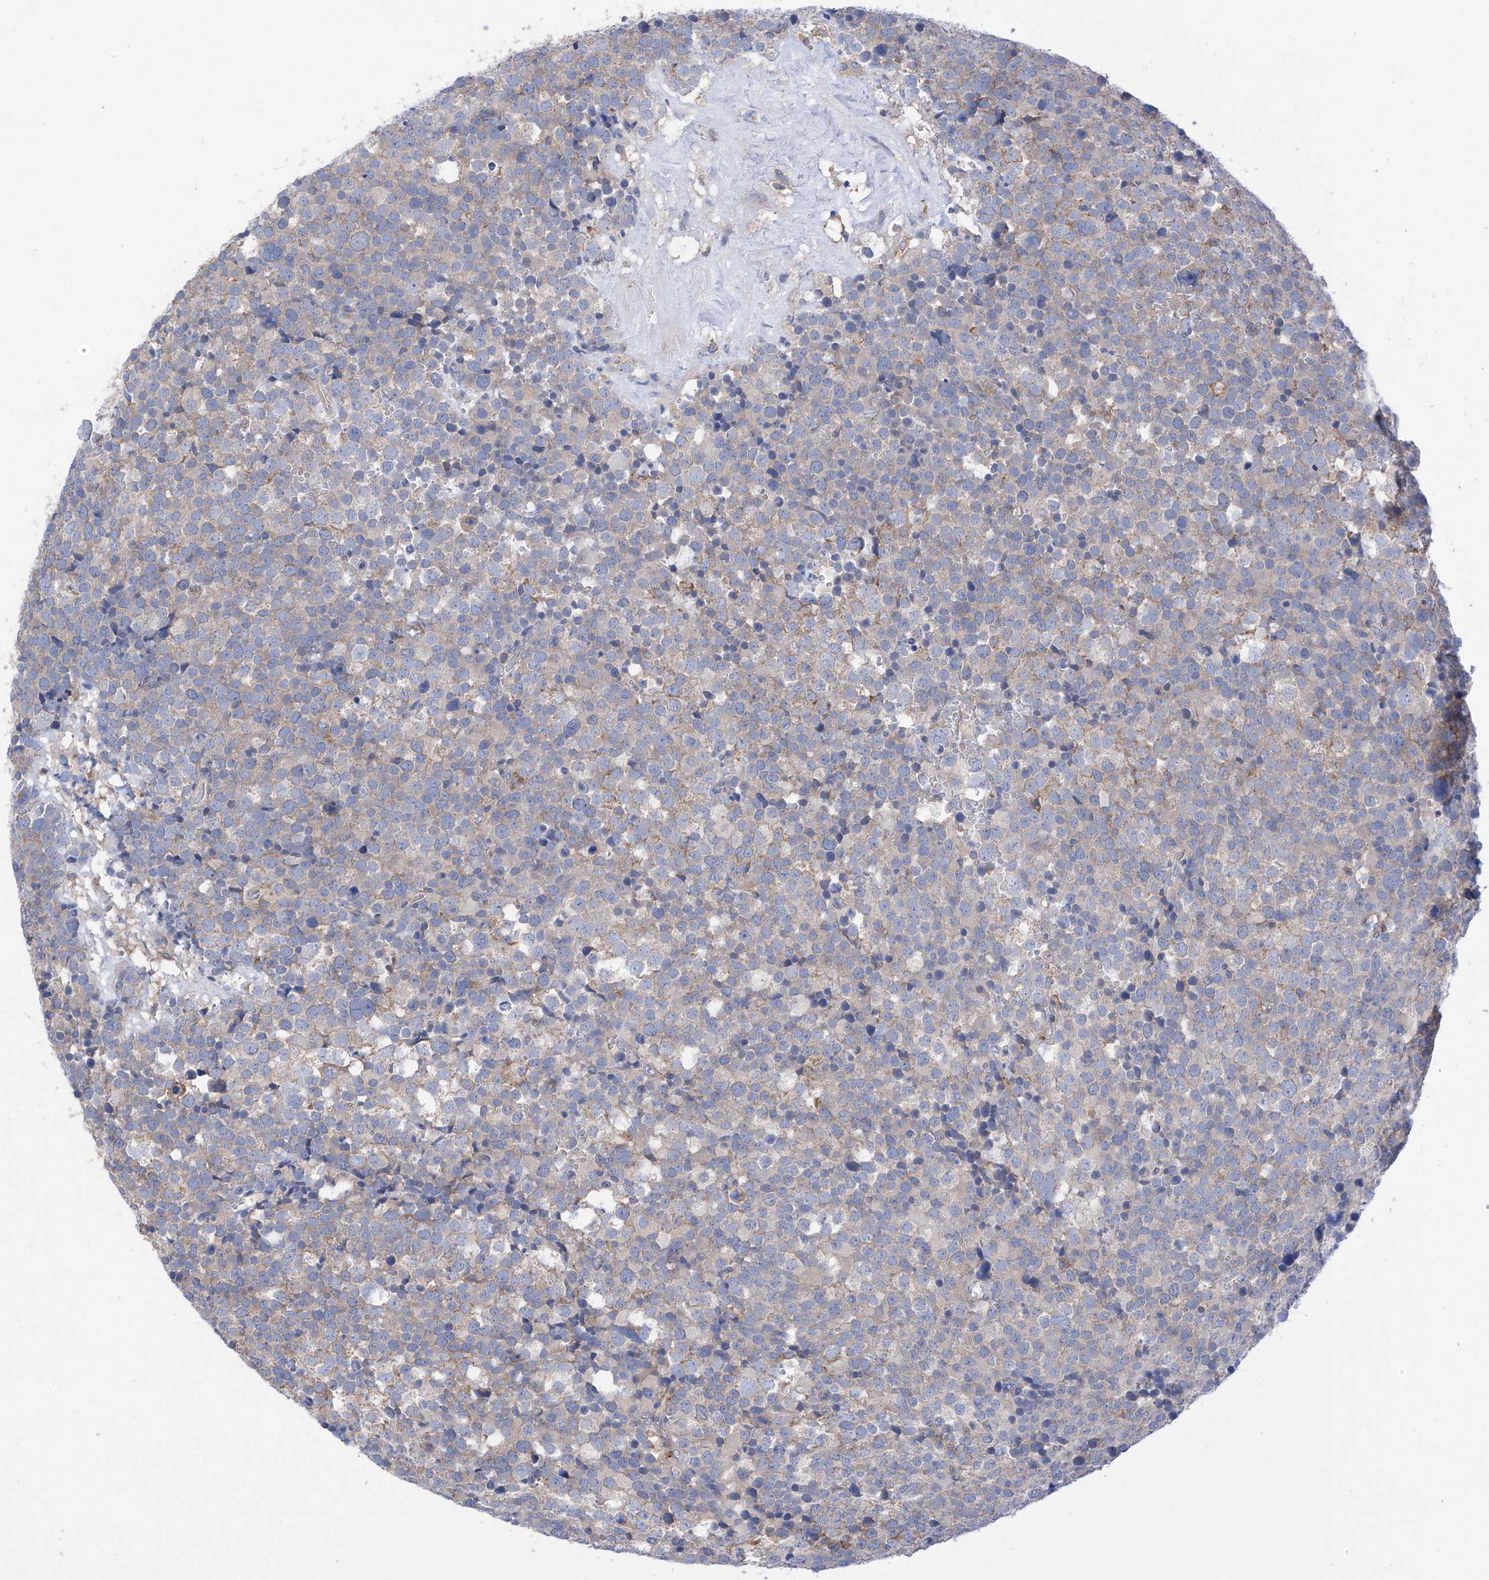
{"staining": {"intensity": "weak", "quantity": "<25%", "location": "cytoplasmic/membranous"}, "tissue": "testis cancer", "cell_type": "Tumor cells", "image_type": "cancer", "snomed": [{"axis": "morphology", "description": "Seminoma, NOS"}, {"axis": "topography", "description": "Testis"}], "caption": "This photomicrograph is of seminoma (testis) stained with immunohistochemistry to label a protein in brown with the nuclei are counter-stained blue. There is no expression in tumor cells. (Immunohistochemistry, brightfield microscopy, high magnification).", "gene": "P2RX7", "patient": {"sex": "male", "age": 71}}